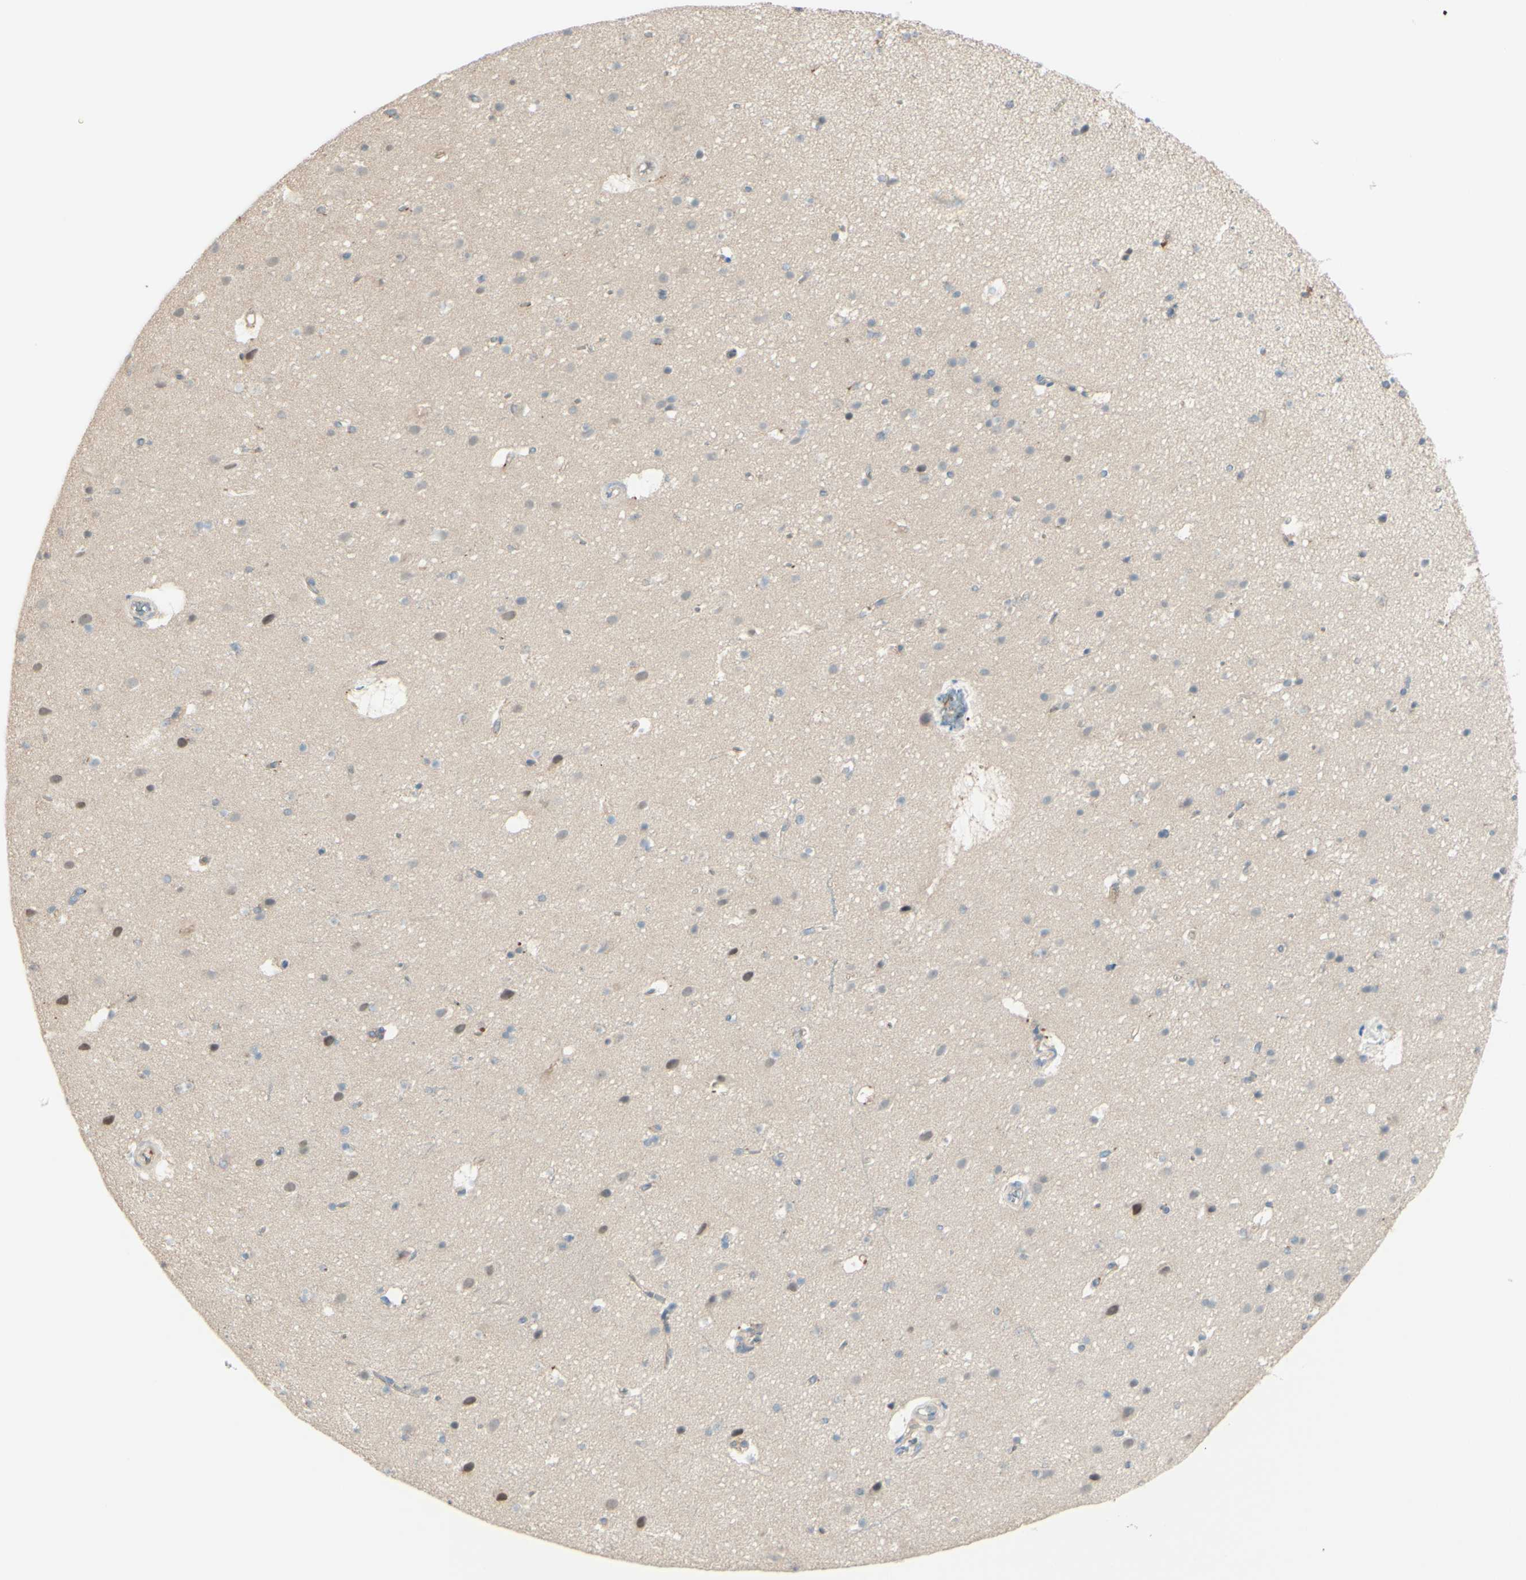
{"staining": {"intensity": "weak", "quantity": ">75%", "location": "cytoplasmic/membranous"}, "tissue": "cerebral cortex", "cell_type": "Endothelial cells", "image_type": "normal", "snomed": [{"axis": "morphology", "description": "Normal tissue, NOS"}, {"axis": "topography", "description": "Cerebral cortex"}], "caption": "This is an image of IHC staining of normal cerebral cortex, which shows weak staining in the cytoplasmic/membranous of endothelial cells.", "gene": "MTM1", "patient": {"sex": "male", "age": 45}}